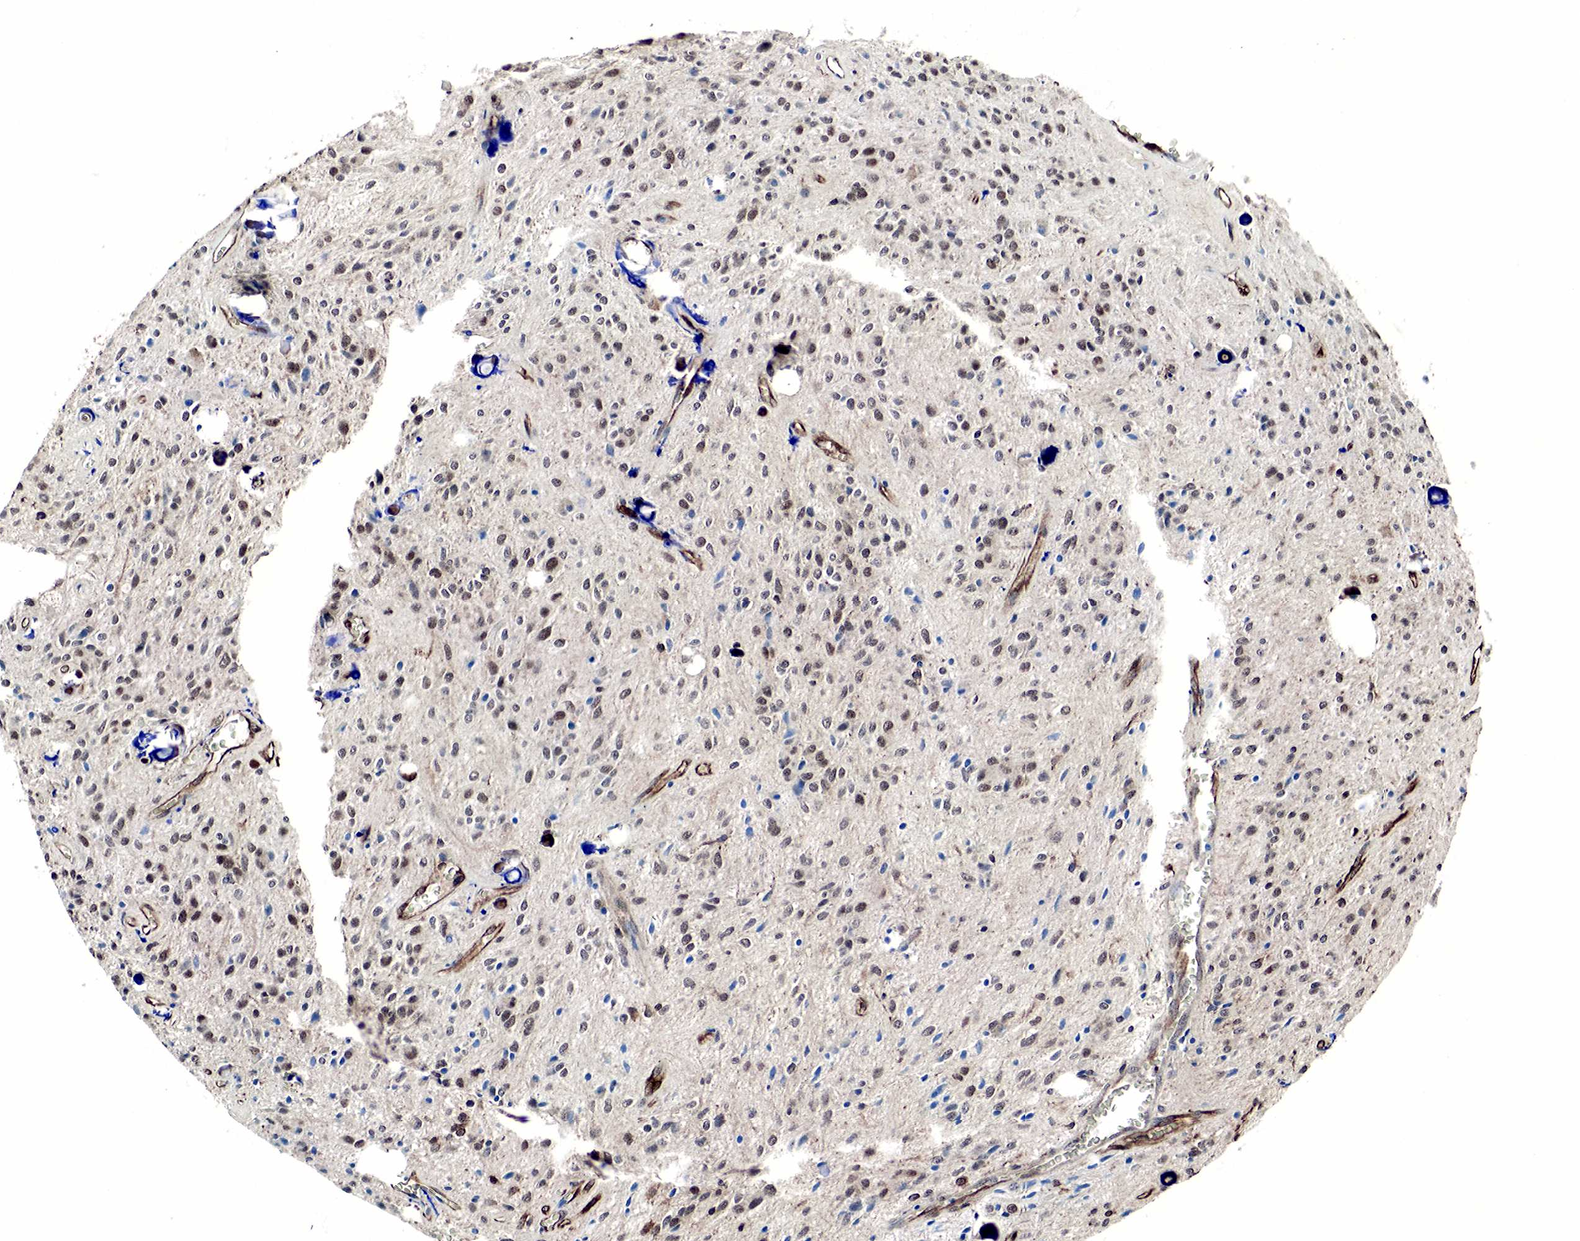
{"staining": {"intensity": "weak", "quantity": "25%-75%", "location": "cytoplasmic/membranous,nuclear"}, "tissue": "glioma", "cell_type": "Tumor cells", "image_type": "cancer", "snomed": [{"axis": "morphology", "description": "Glioma, malignant, Low grade"}, {"axis": "topography", "description": "Brain"}], "caption": "Malignant glioma (low-grade) was stained to show a protein in brown. There is low levels of weak cytoplasmic/membranous and nuclear staining in about 25%-75% of tumor cells. The protein of interest is shown in brown color, while the nuclei are stained blue.", "gene": "SPIN1", "patient": {"sex": "female", "age": 15}}